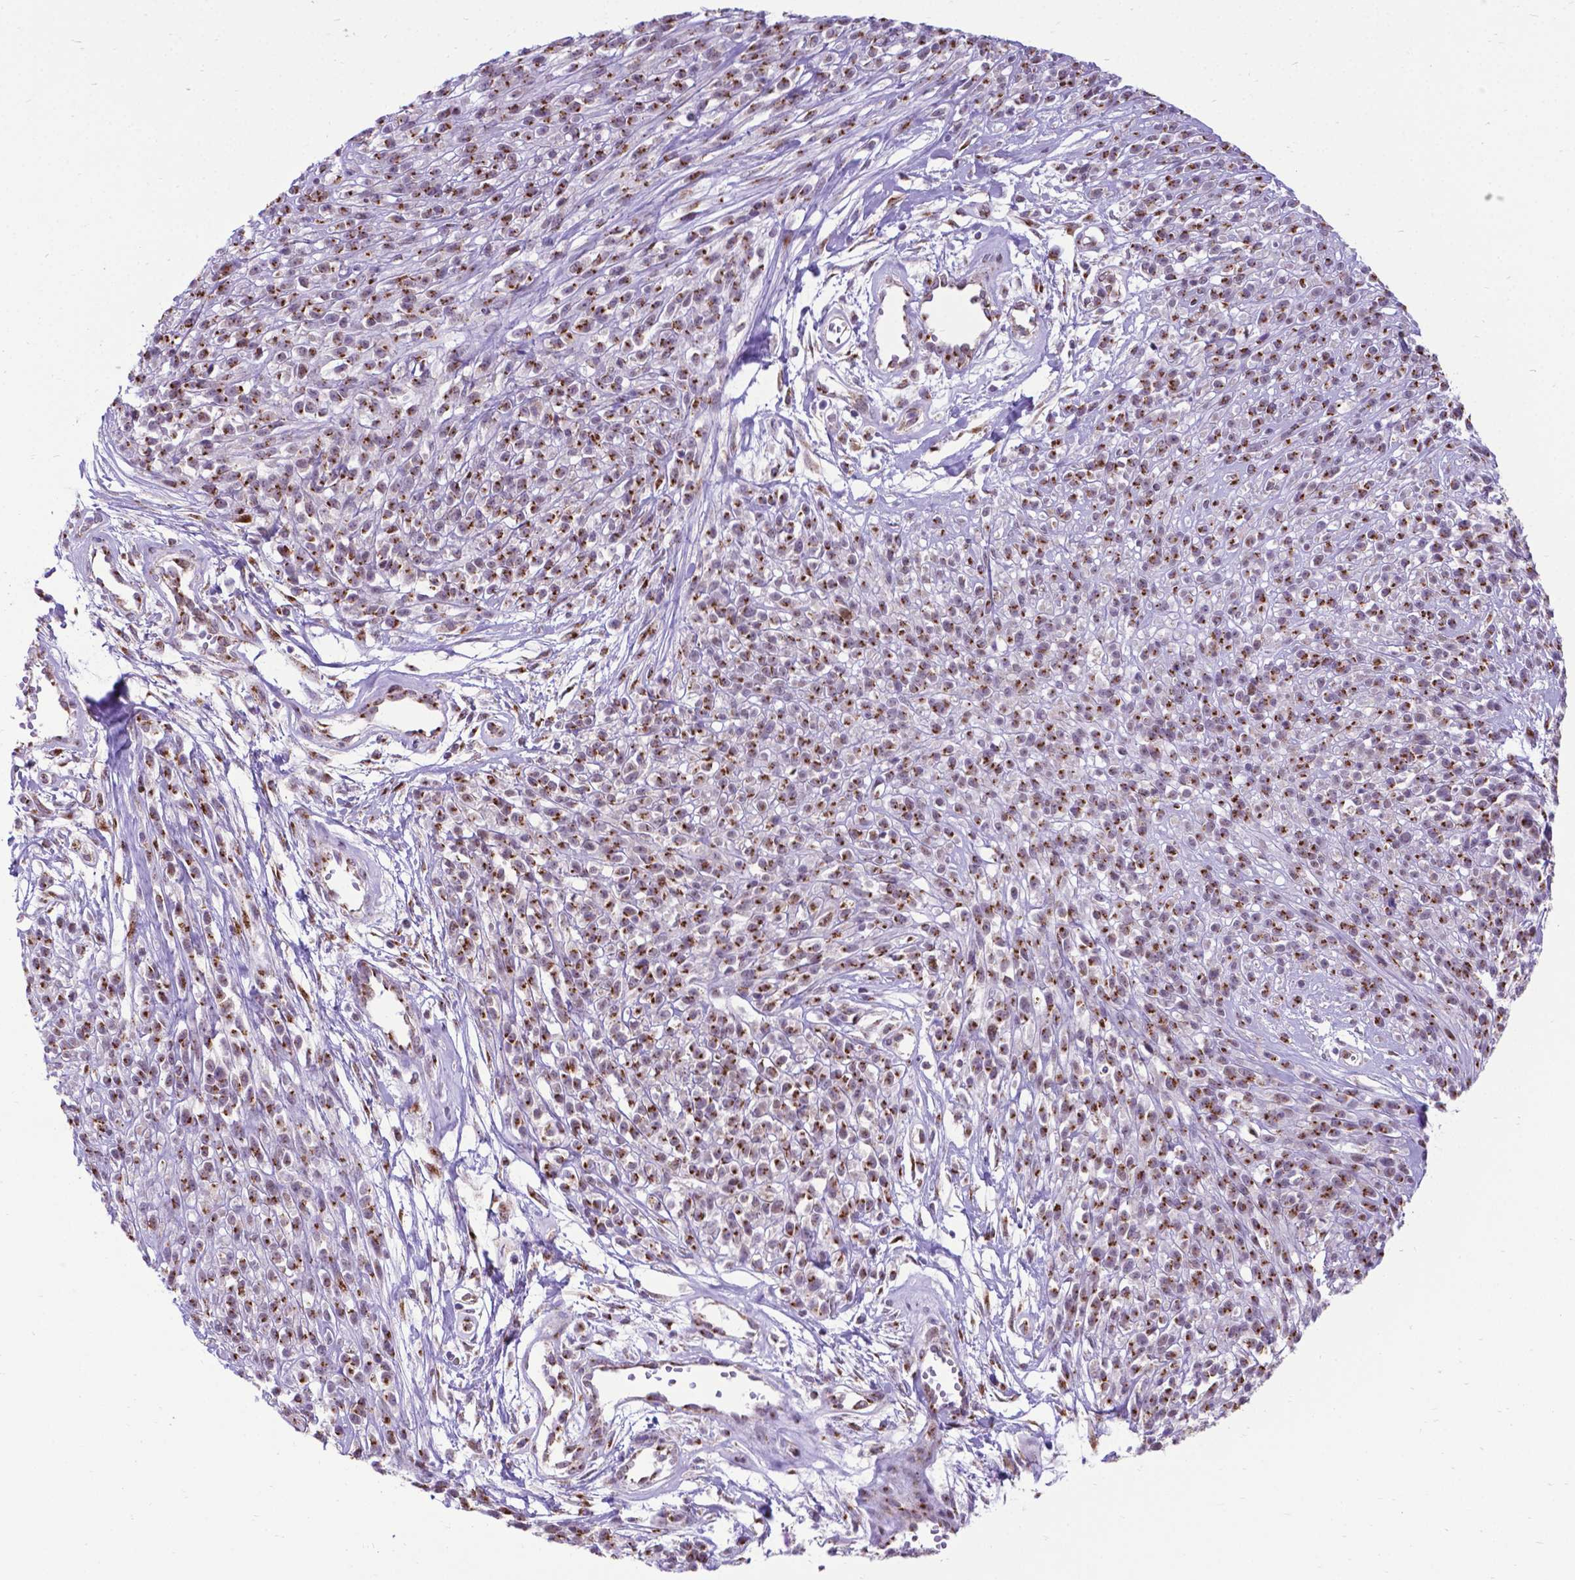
{"staining": {"intensity": "moderate", "quantity": "25%-75%", "location": "cytoplasmic/membranous"}, "tissue": "melanoma", "cell_type": "Tumor cells", "image_type": "cancer", "snomed": [{"axis": "morphology", "description": "Malignant melanoma, NOS"}, {"axis": "topography", "description": "Skin"}, {"axis": "topography", "description": "Skin of trunk"}], "caption": "Malignant melanoma stained for a protein reveals moderate cytoplasmic/membranous positivity in tumor cells.", "gene": "MRPL10", "patient": {"sex": "male", "age": 74}}